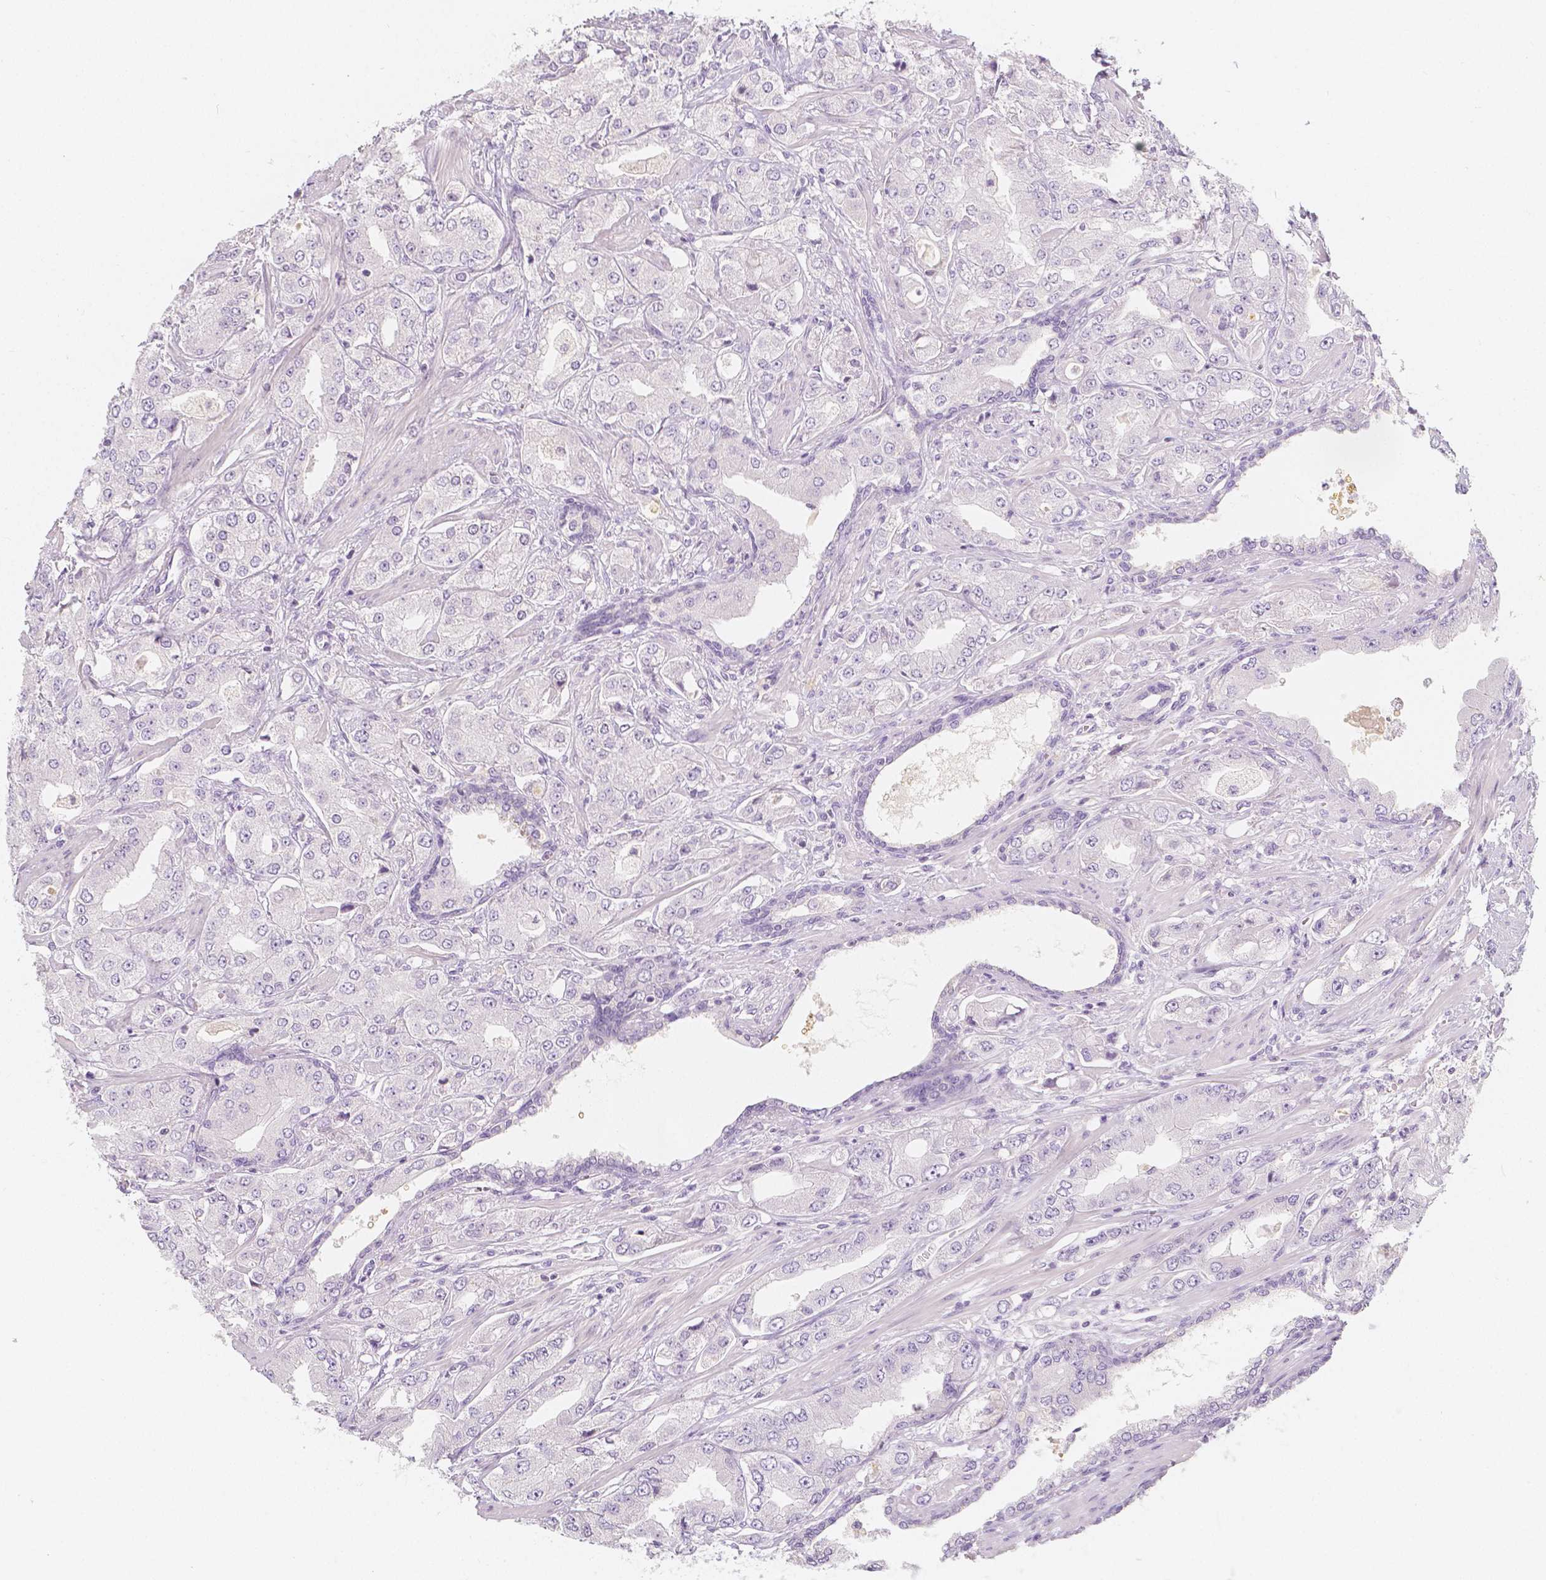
{"staining": {"intensity": "negative", "quantity": "none", "location": "none"}, "tissue": "prostate cancer", "cell_type": "Tumor cells", "image_type": "cancer", "snomed": [{"axis": "morphology", "description": "Adenocarcinoma, Low grade"}, {"axis": "topography", "description": "Prostate"}], "caption": "High power microscopy image of an immunohistochemistry (IHC) image of prostate cancer (adenocarcinoma (low-grade)), revealing no significant staining in tumor cells.", "gene": "BATF", "patient": {"sex": "male", "age": 60}}